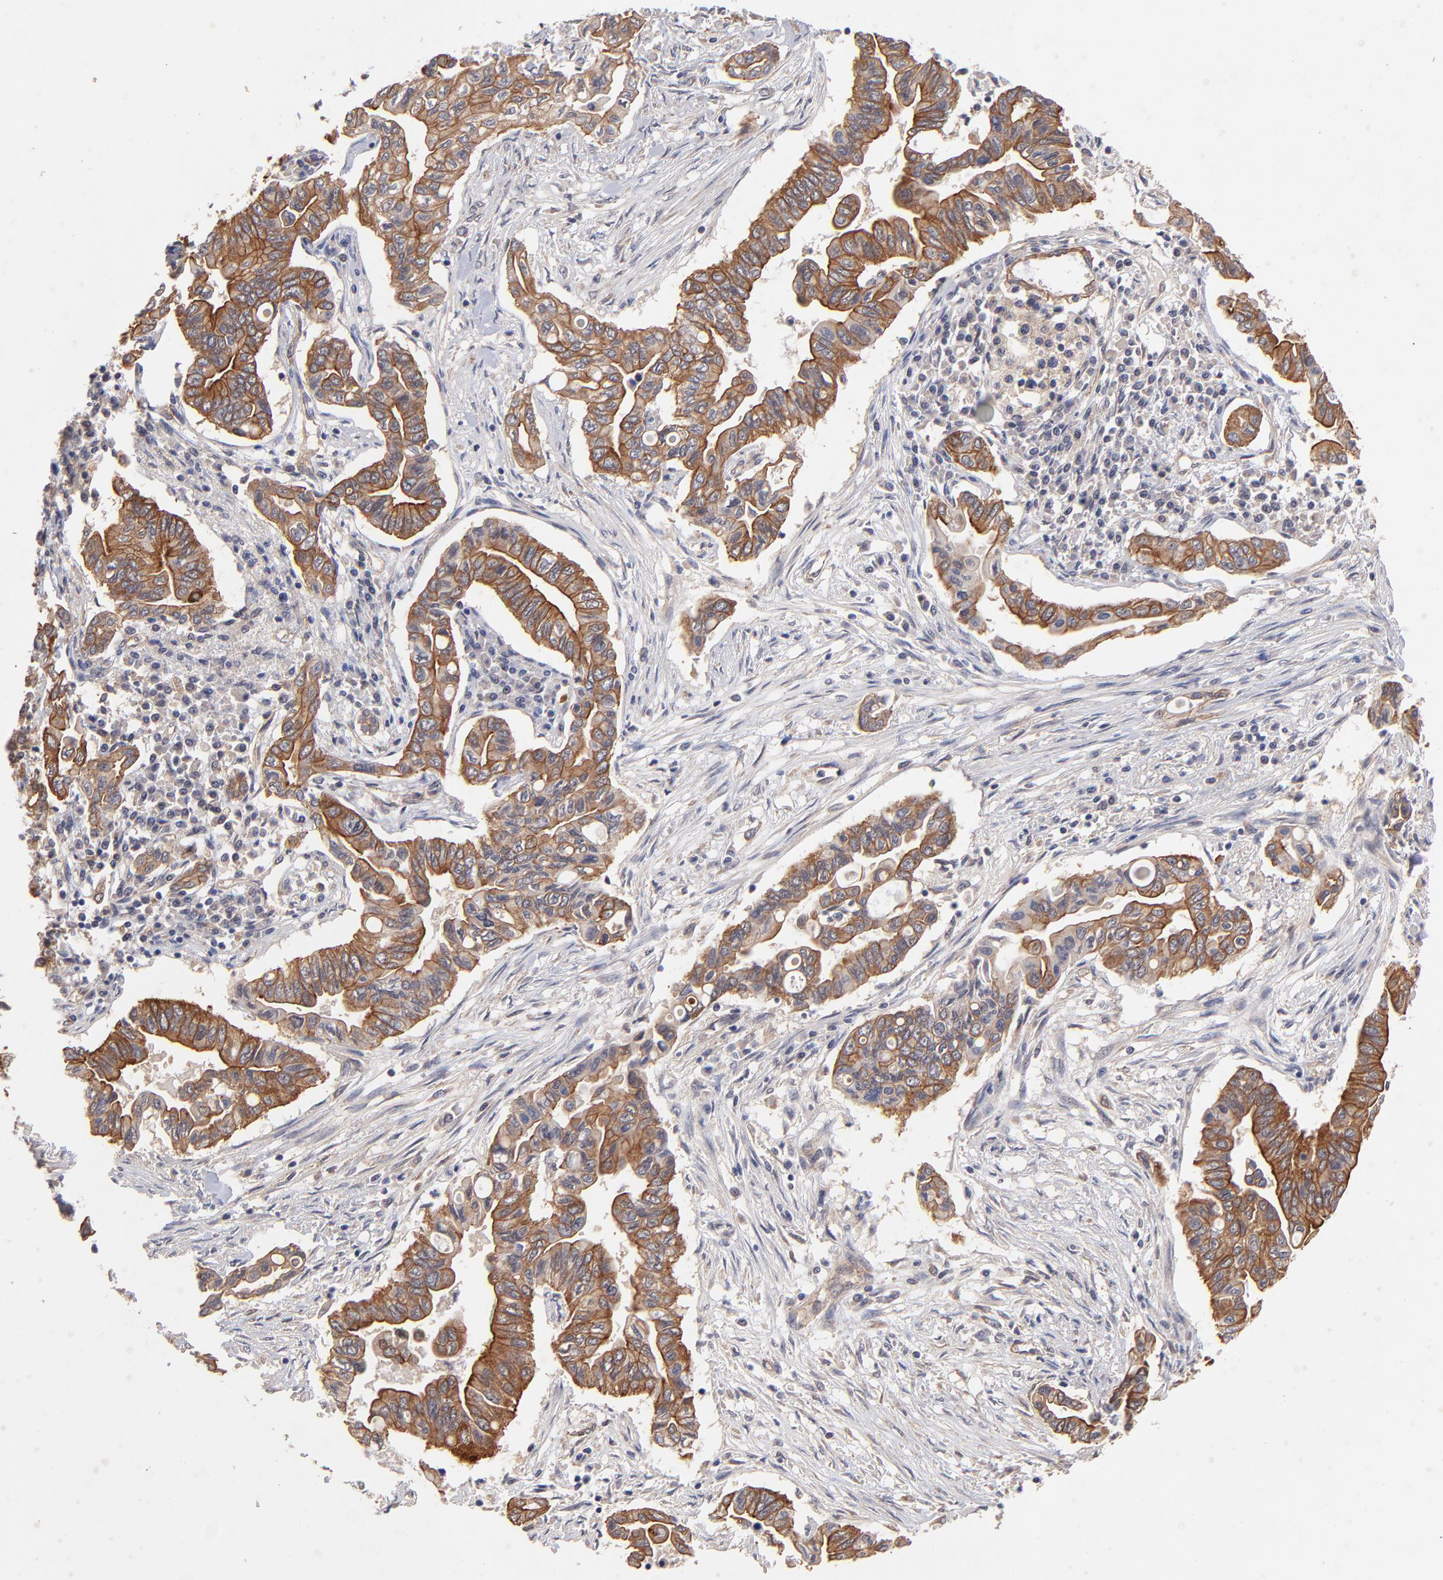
{"staining": {"intensity": "strong", "quantity": ">75%", "location": "cytoplasmic/membranous"}, "tissue": "pancreatic cancer", "cell_type": "Tumor cells", "image_type": "cancer", "snomed": [{"axis": "morphology", "description": "Adenocarcinoma, NOS"}, {"axis": "topography", "description": "Pancreas"}], "caption": "Protein expression analysis of pancreatic adenocarcinoma displays strong cytoplasmic/membranous expression in about >75% of tumor cells.", "gene": "STAP2", "patient": {"sex": "female", "age": 57}}